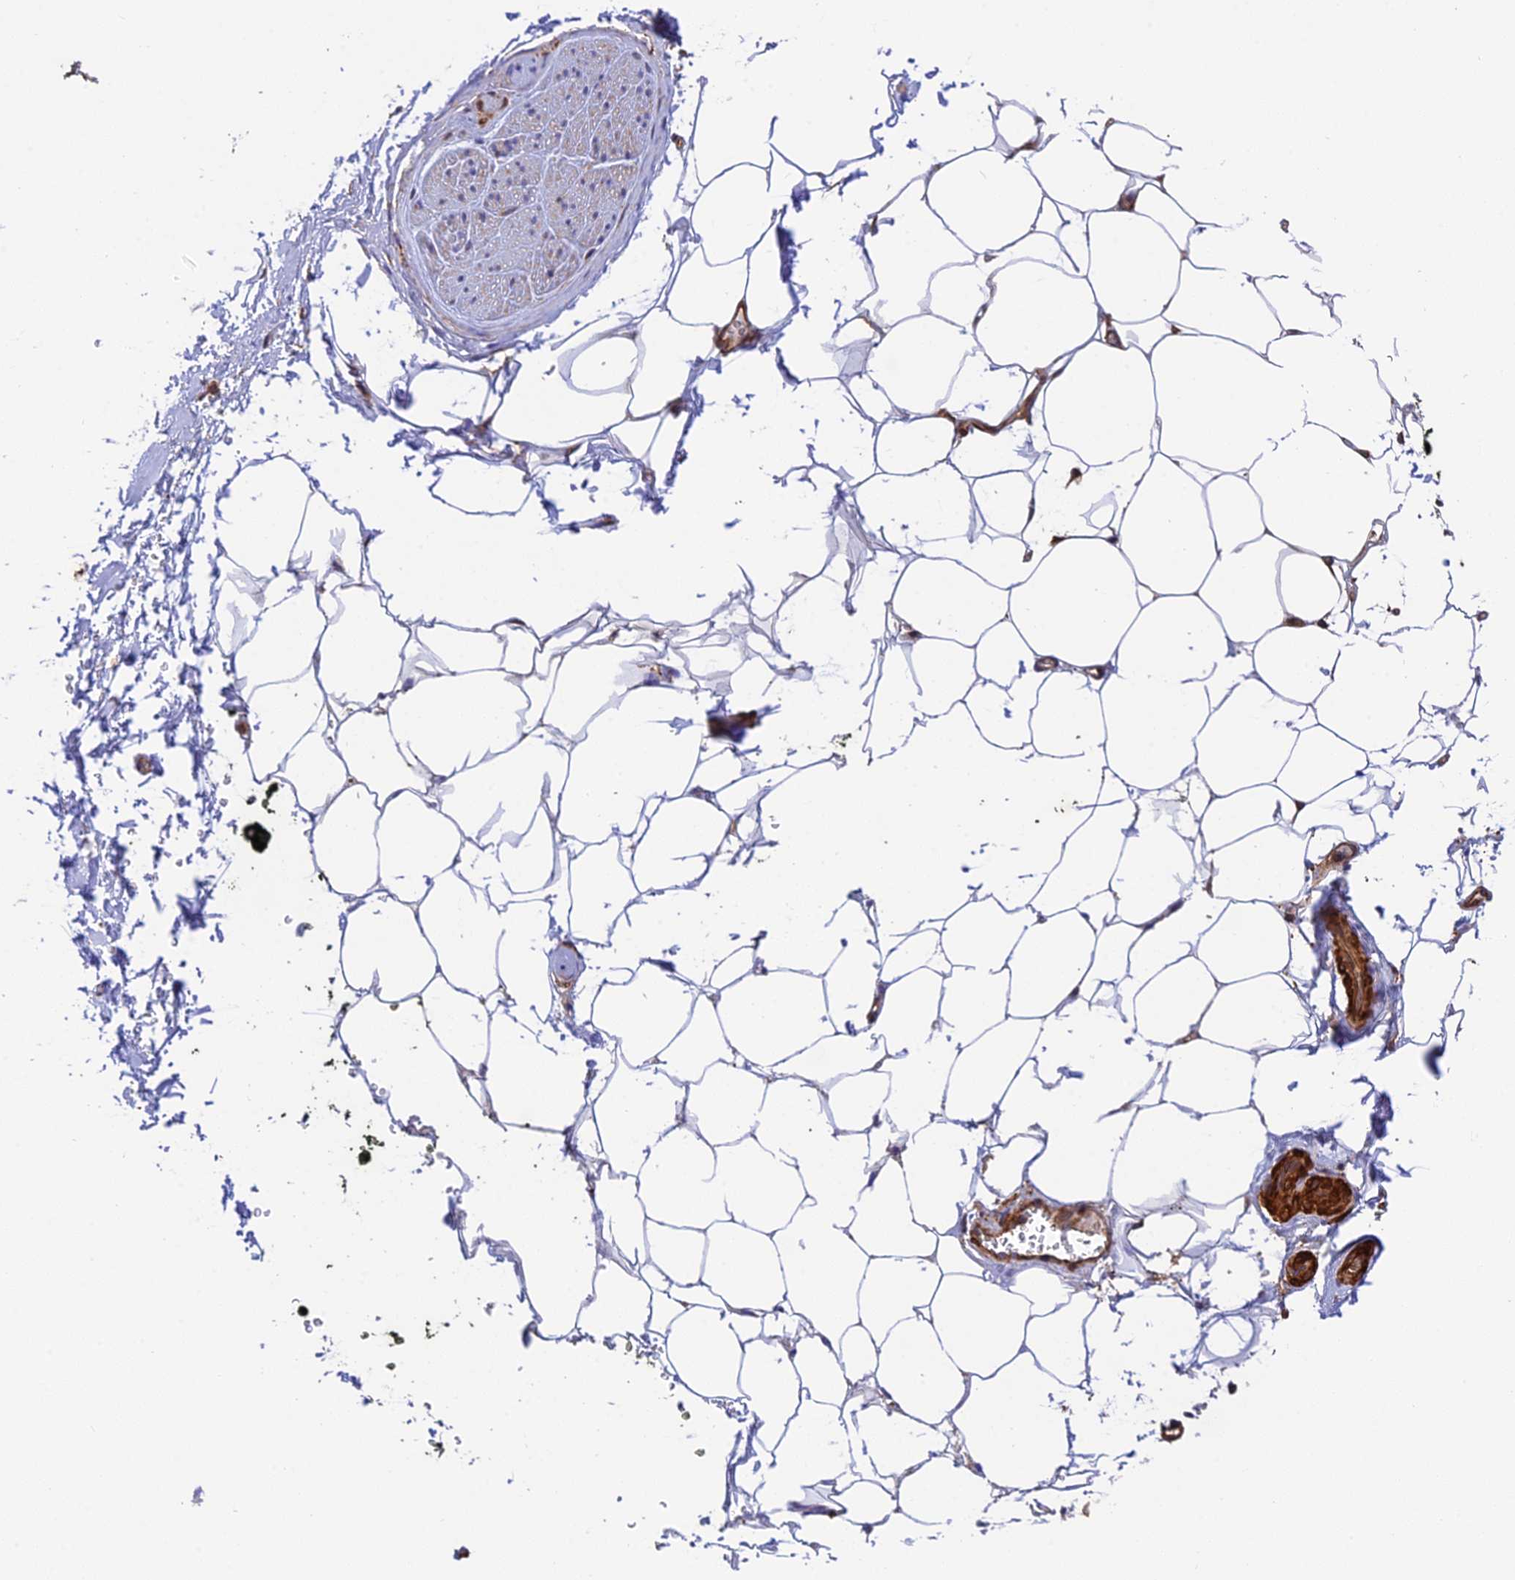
{"staining": {"intensity": "negative", "quantity": "none", "location": "none"}, "tissue": "adipose tissue", "cell_type": "Adipocytes", "image_type": "normal", "snomed": [{"axis": "morphology", "description": "Normal tissue, NOS"}, {"axis": "morphology", "description": "Adenocarcinoma, Low grade"}, {"axis": "topography", "description": "Prostate"}, {"axis": "topography", "description": "Peripheral nerve tissue"}], "caption": "An immunohistochemistry (IHC) photomicrograph of normal adipose tissue is shown. There is no staining in adipocytes of adipose tissue. (DAB IHC visualized using brightfield microscopy, high magnification).", "gene": "EVI5L", "patient": {"sex": "male", "age": 63}}